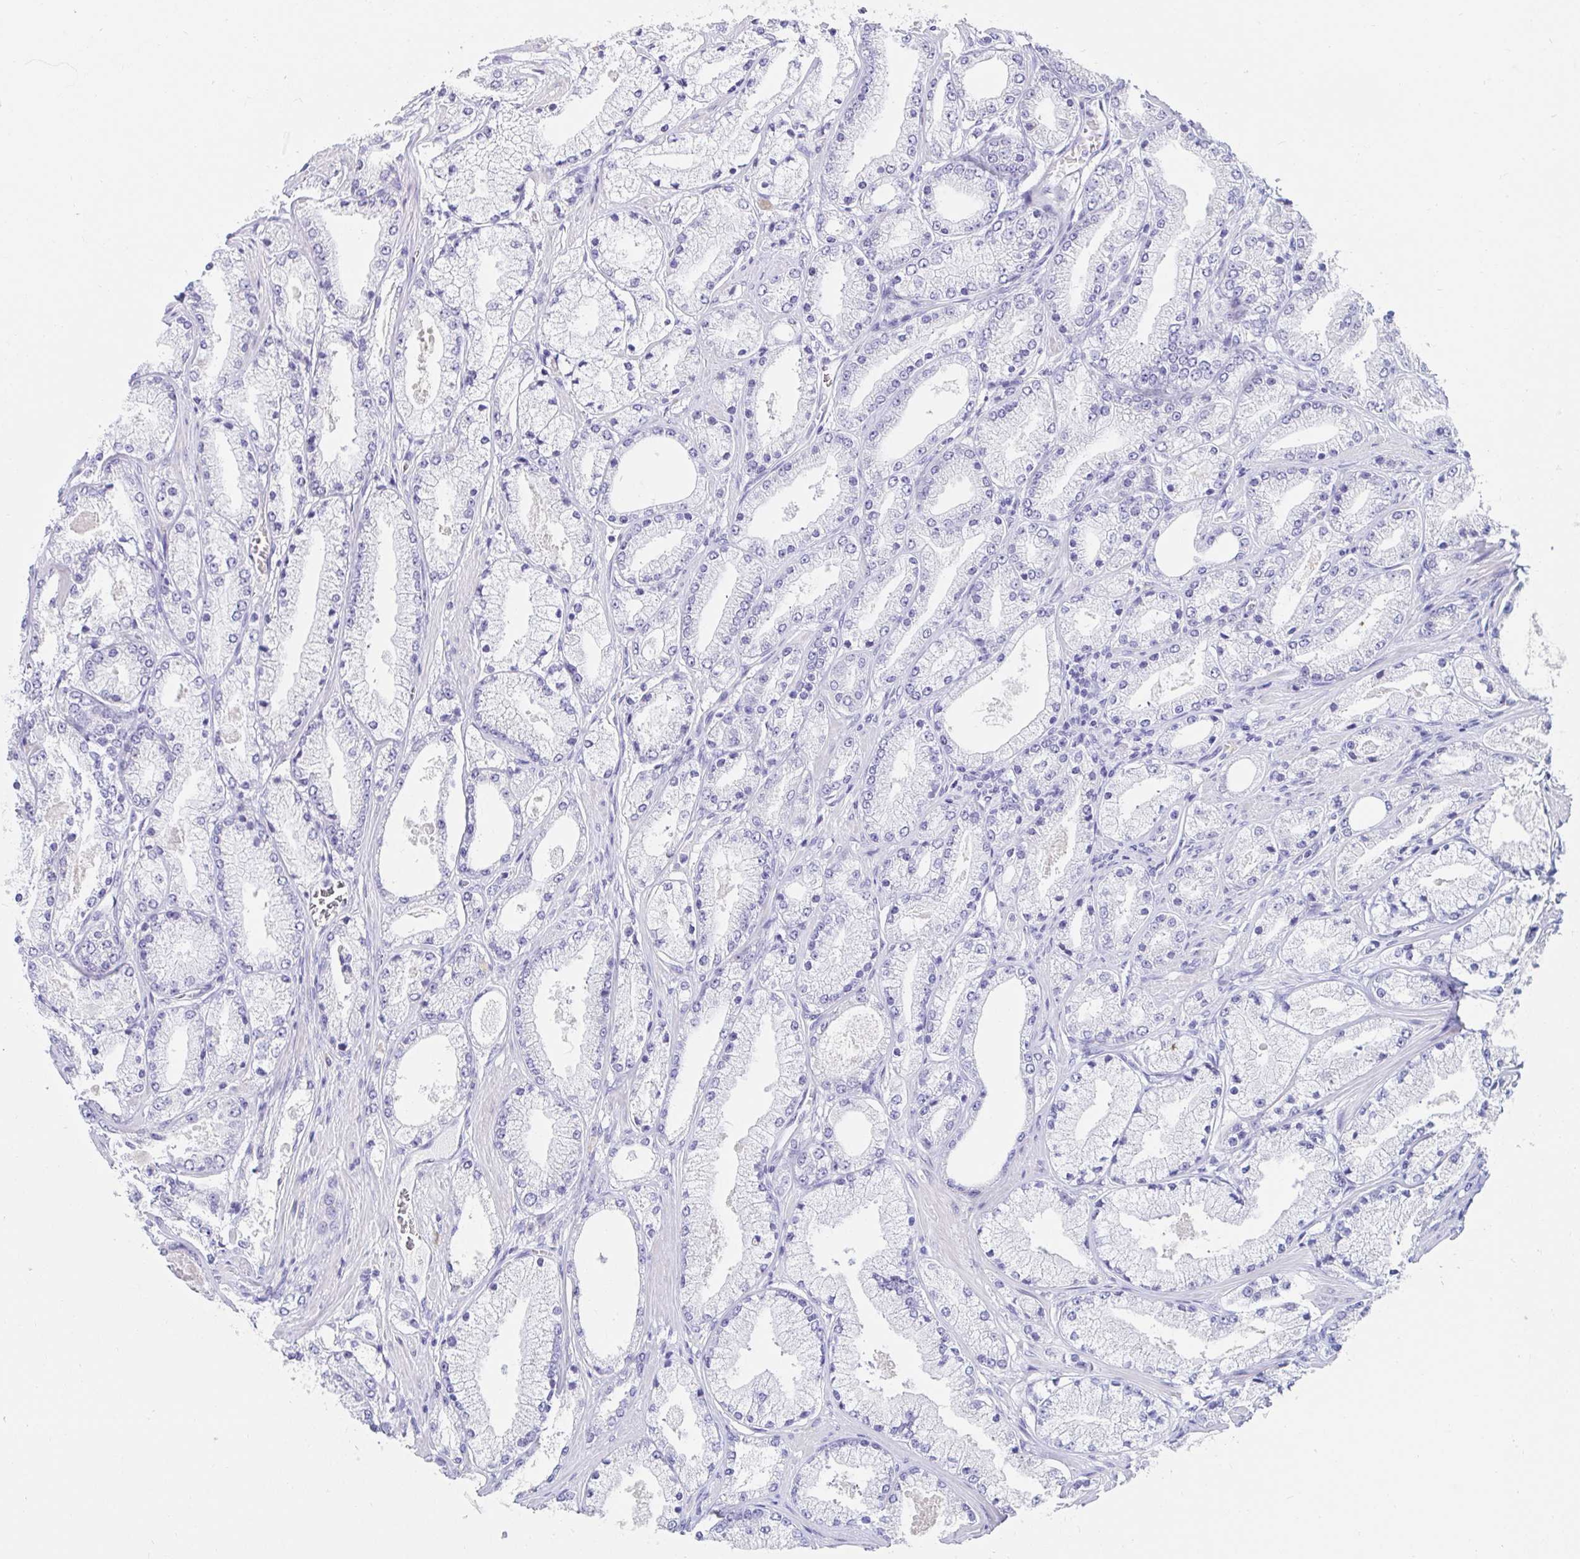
{"staining": {"intensity": "negative", "quantity": "none", "location": "none"}, "tissue": "prostate cancer", "cell_type": "Tumor cells", "image_type": "cancer", "snomed": [{"axis": "morphology", "description": "Adenocarcinoma, High grade"}, {"axis": "topography", "description": "Prostate"}], "caption": "High power microscopy photomicrograph of an IHC histopathology image of prostate cancer (high-grade adenocarcinoma), revealing no significant expression in tumor cells.", "gene": "C4orf17", "patient": {"sex": "male", "age": 63}}